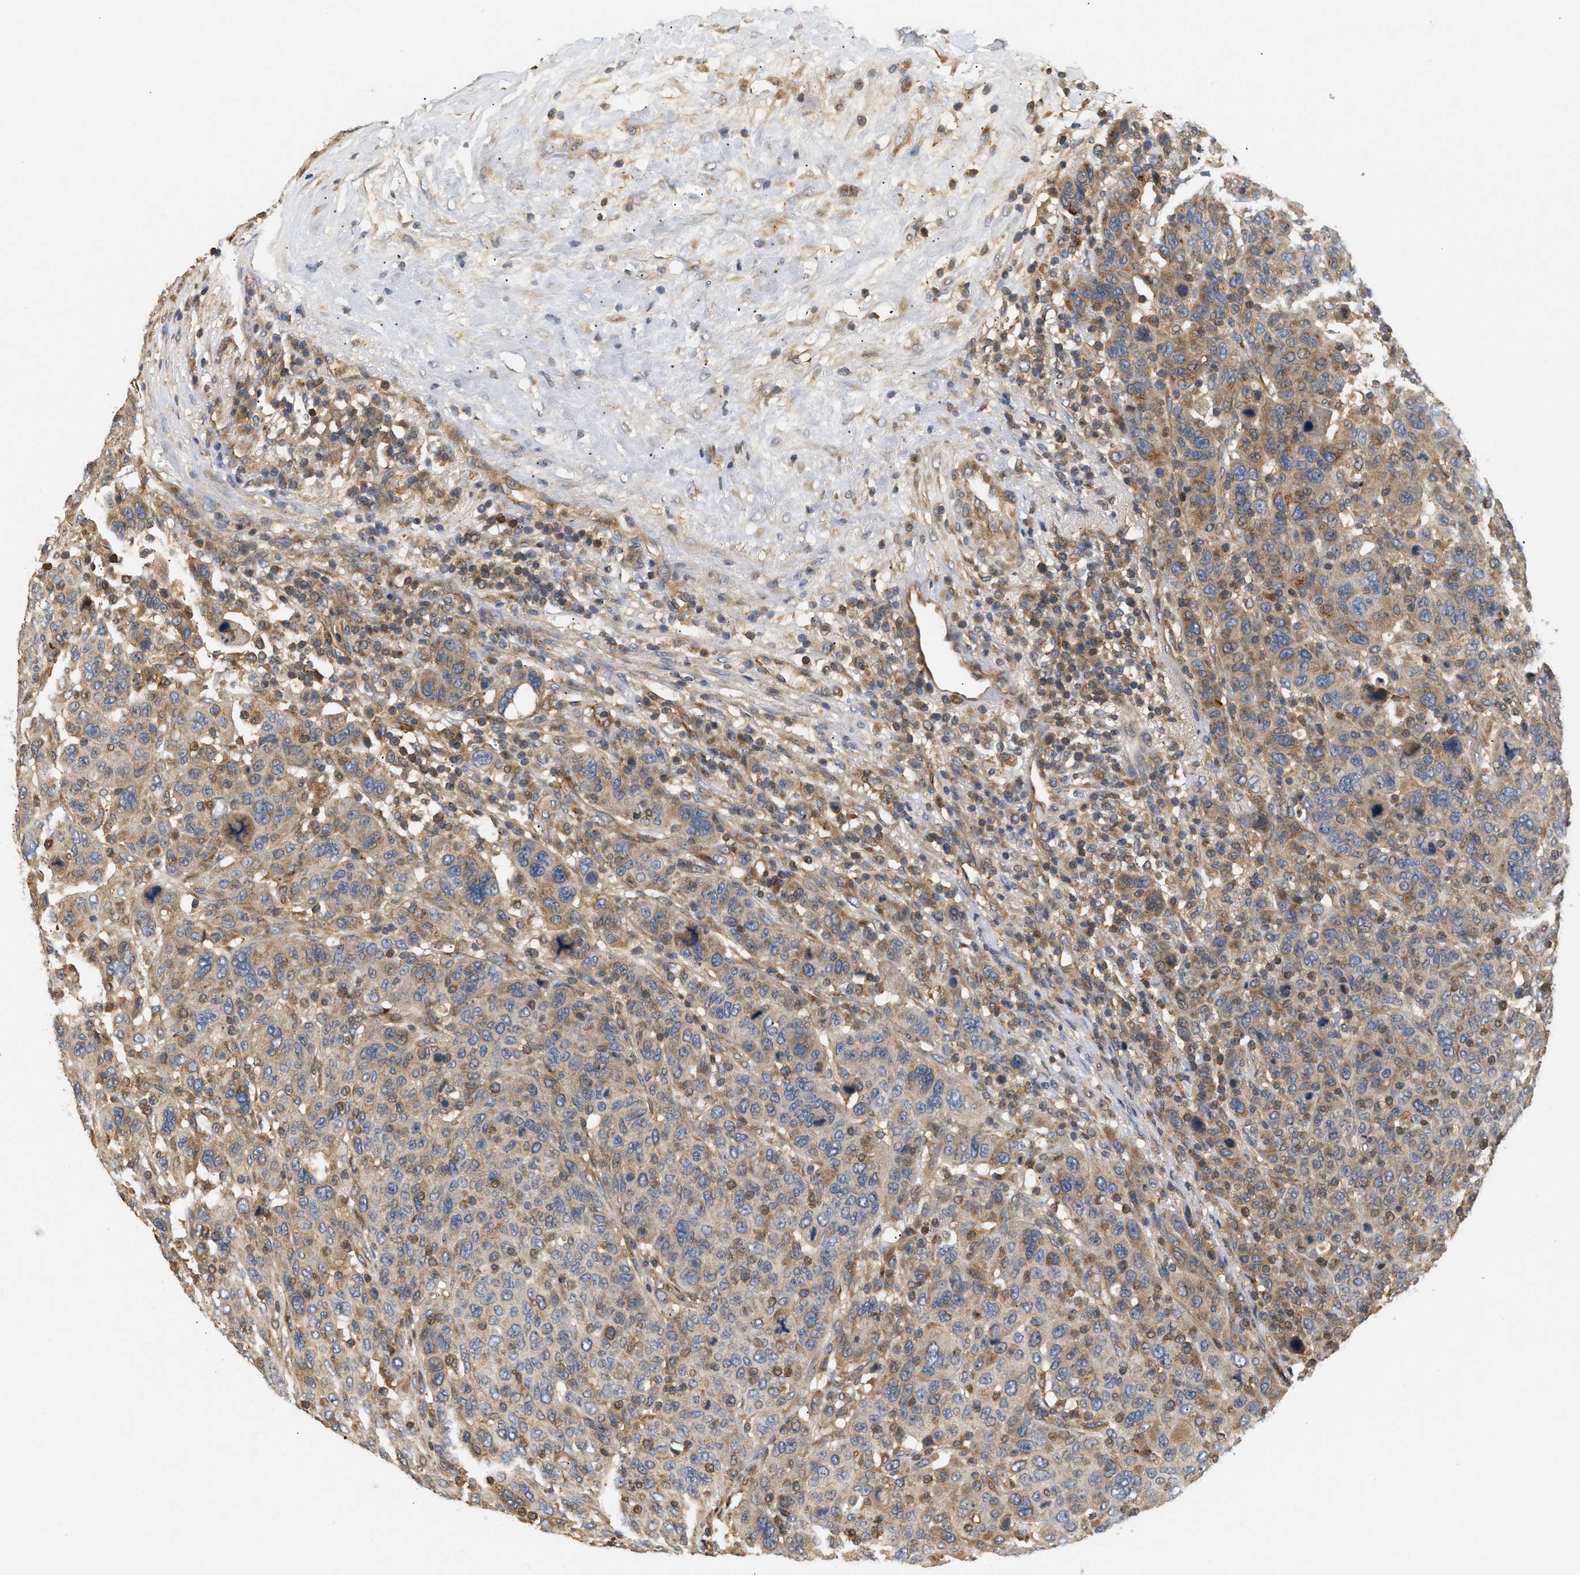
{"staining": {"intensity": "moderate", "quantity": ">75%", "location": "cytoplasmic/membranous"}, "tissue": "breast cancer", "cell_type": "Tumor cells", "image_type": "cancer", "snomed": [{"axis": "morphology", "description": "Duct carcinoma"}, {"axis": "topography", "description": "Breast"}], "caption": "Immunohistochemical staining of human breast intraductal carcinoma demonstrates medium levels of moderate cytoplasmic/membranous expression in about >75% of tumor cells.", "gene": "FARS2", "patient": {"sex": "female", "age": 37}}